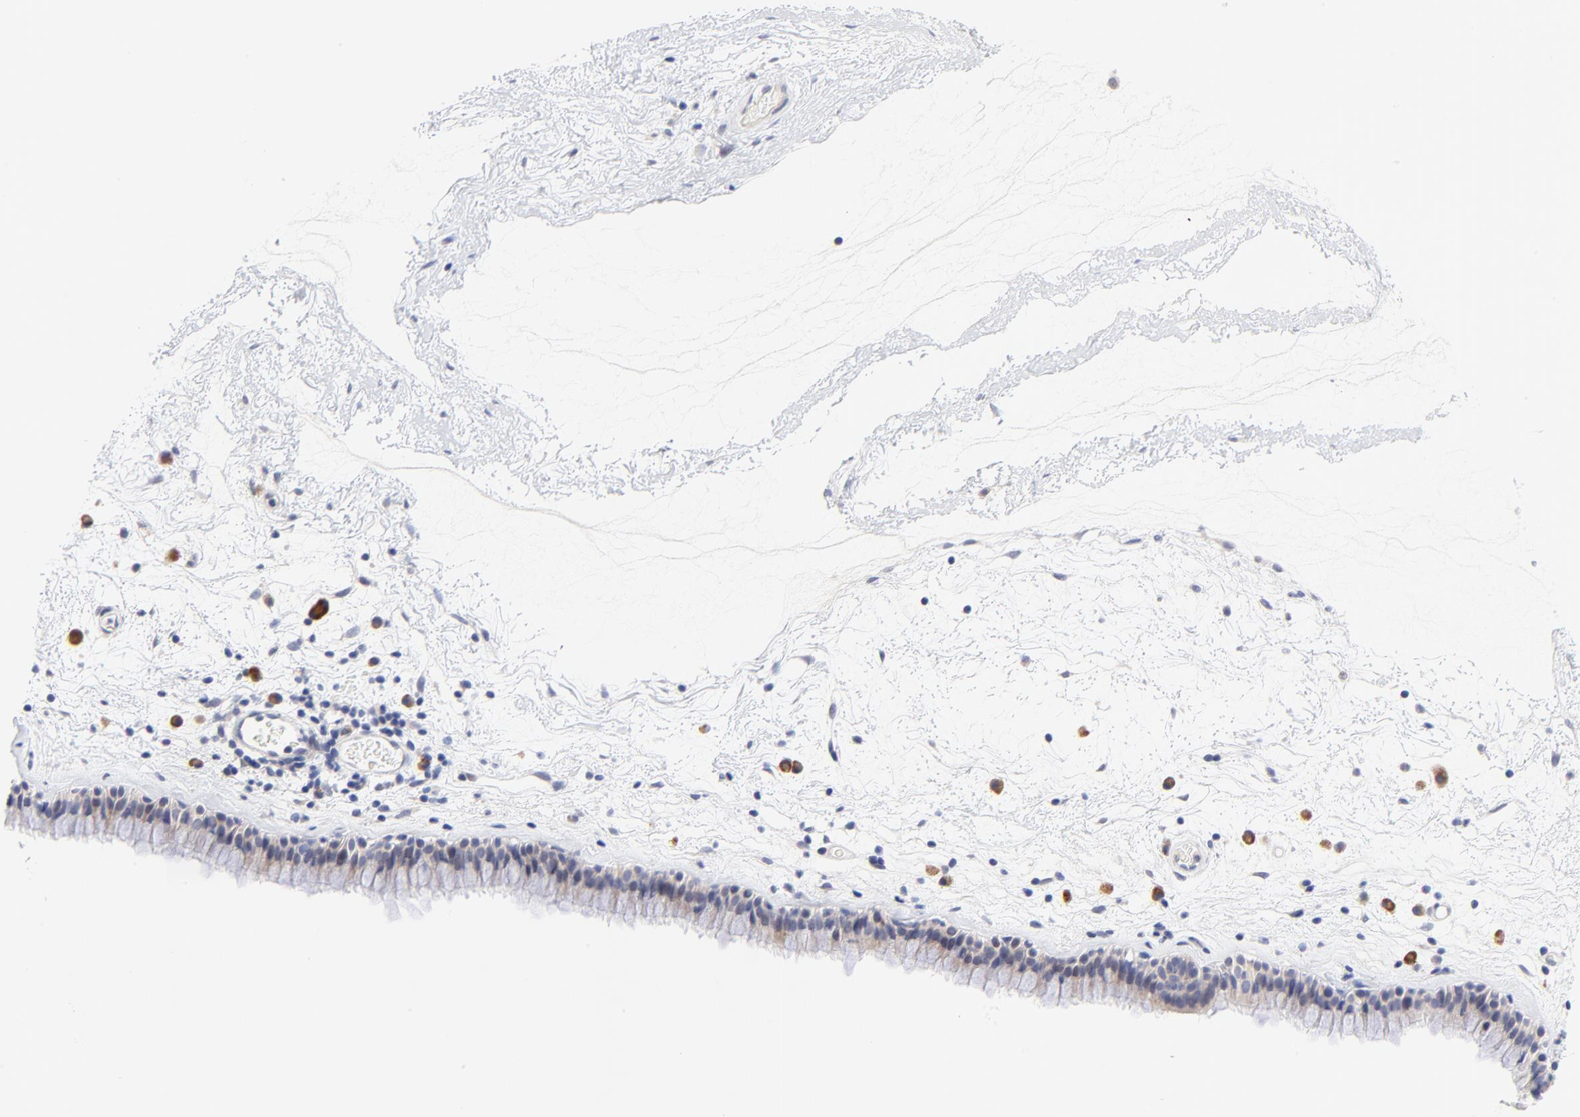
{"staining": {"intensity": "weak", "quantity": ">75%", "location": "cytoplasmic/membranous"}, "tissue": "nasopharynx", "cell_type": "Respiratory epithelial cells", "image_type": "normal", "snomed": [{"axis": "morphology", "description": "Normal tissue, NOS"}, {"axis": "morphology", "description": "Inflammation, NOS"}, {"axis": "topography", "description": "Nasopharynx"}], "caption": "Human nasopharynx stained with a brown dye reveals weak cytoplasmic/membranous positive positivity in about >75% of respiratory epithelial cells.", "gene": "AFF2", "patient": {"sex": "male", "age": 48}}